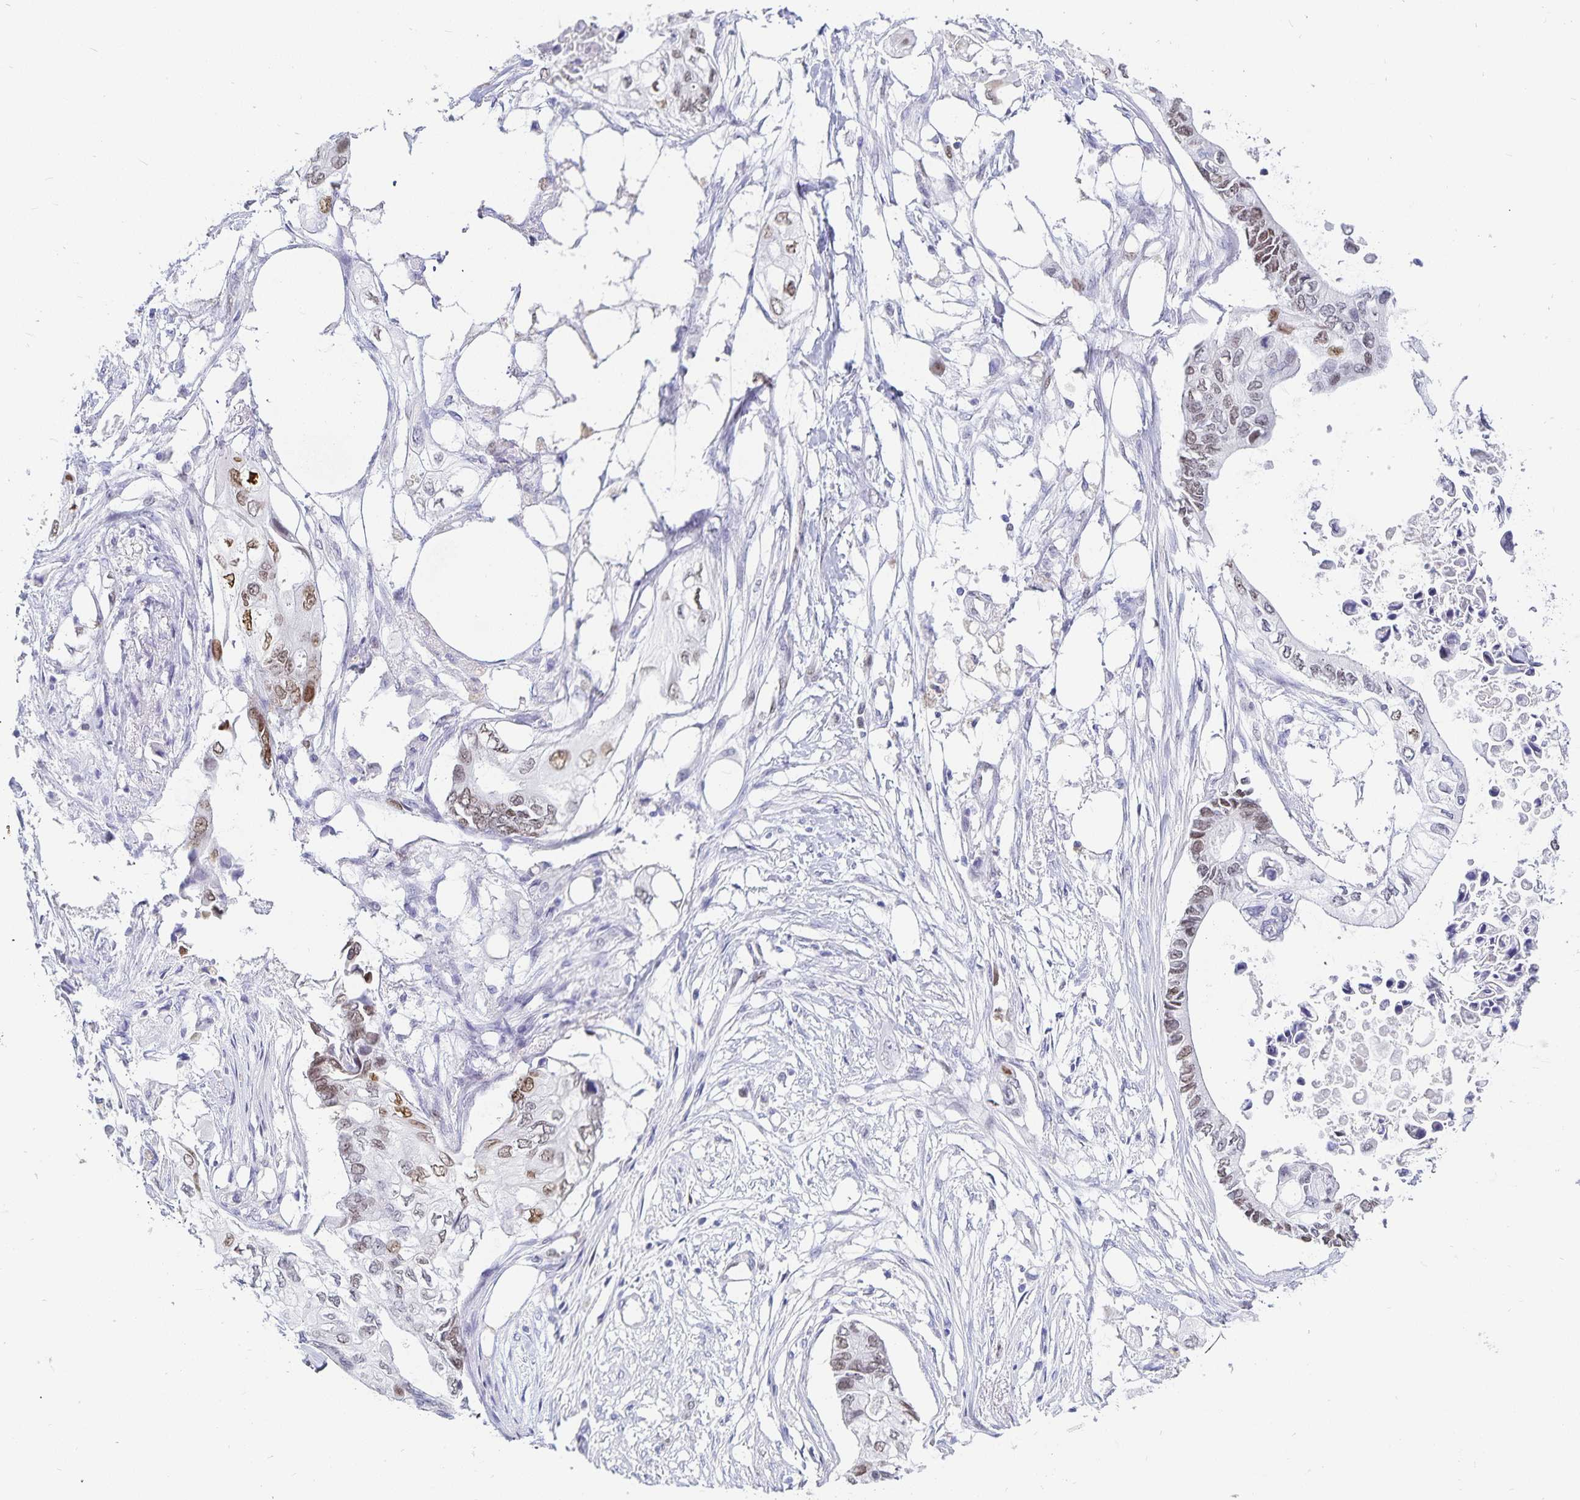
{"staining": {"intensity": "moderate", "quantity": "25%-75%", "location": "nuclear"}, "tissue": "pancreatic cancer", "cell_type": "Tumor cells", "image_type": "cancer", "snomed": [{"axis": "morphology", "description": "Adenocarcinoma, NOS"}, {"axis": "topography", "description": "Pancreas"}], "caption": "Immunohistochemical staining of pancreatic adenocarcinoma displays medium levels of moderate nuclear protein positivity in about 25%-75% of tumor cells. The protein of interest is stained brown, and the nuclei are stained in blue (DAB IHC with brightfield microscopy, high magnification).", "gene": "HMGB3", "patient": {"sex": "female", "age": 63}}